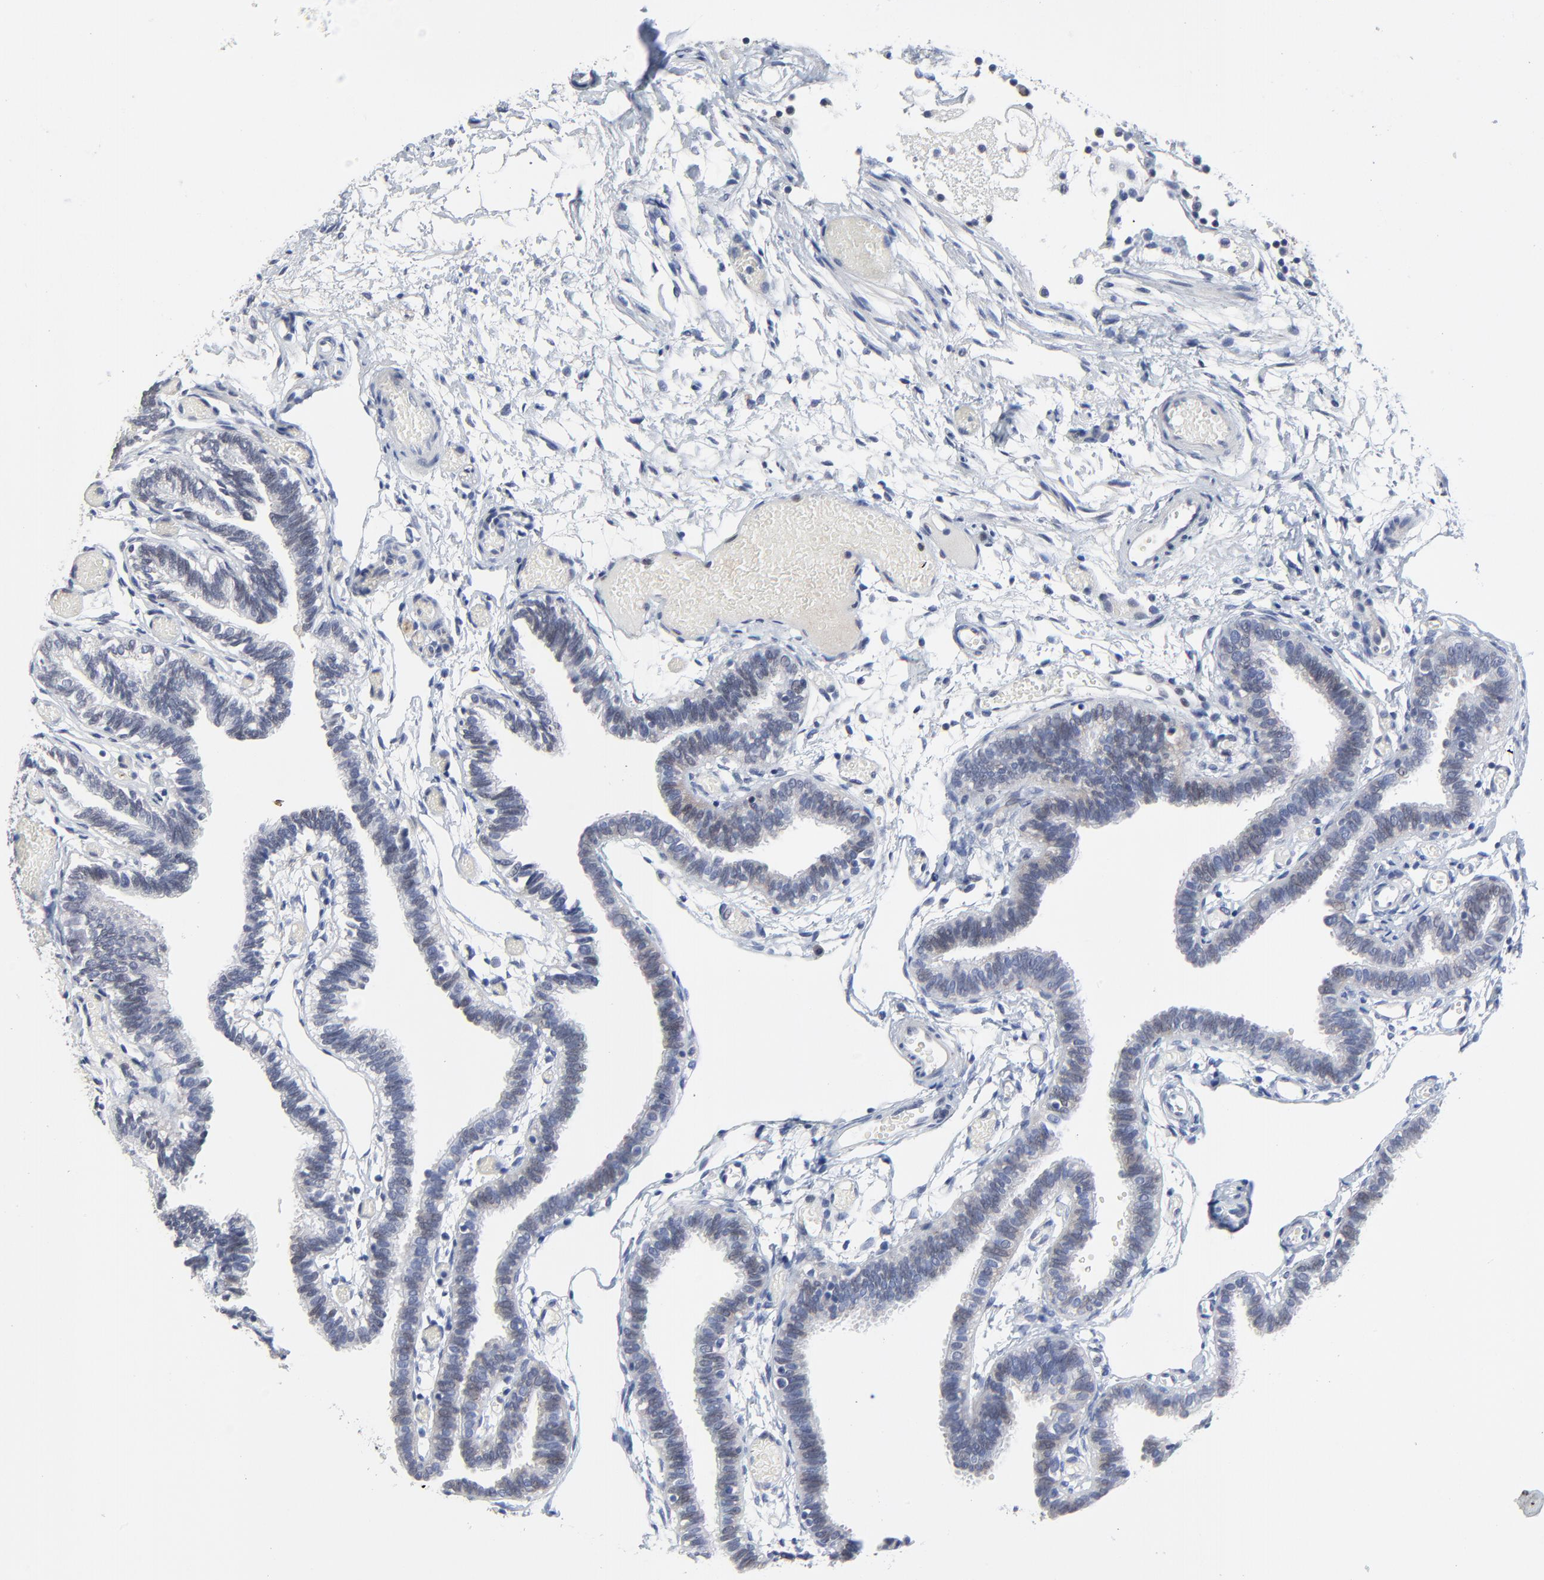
{"staining": {"intensity": "negative", "quantity": "none", "location": "none"}, "tissue": "fallopian tube", "cell_type": "Glandular cells", "image_type": "normal", "snomed": [{"axis": "morphology", "description": "Normal tissue, NOS"}, {"axis": "topography", "description": "Fallopian tube"}], "caption": "Glandular cells show no significant expression in benign fallopian tube.", "gene": "NLGN3", "patient": {"sex": "female", "age": 29}}